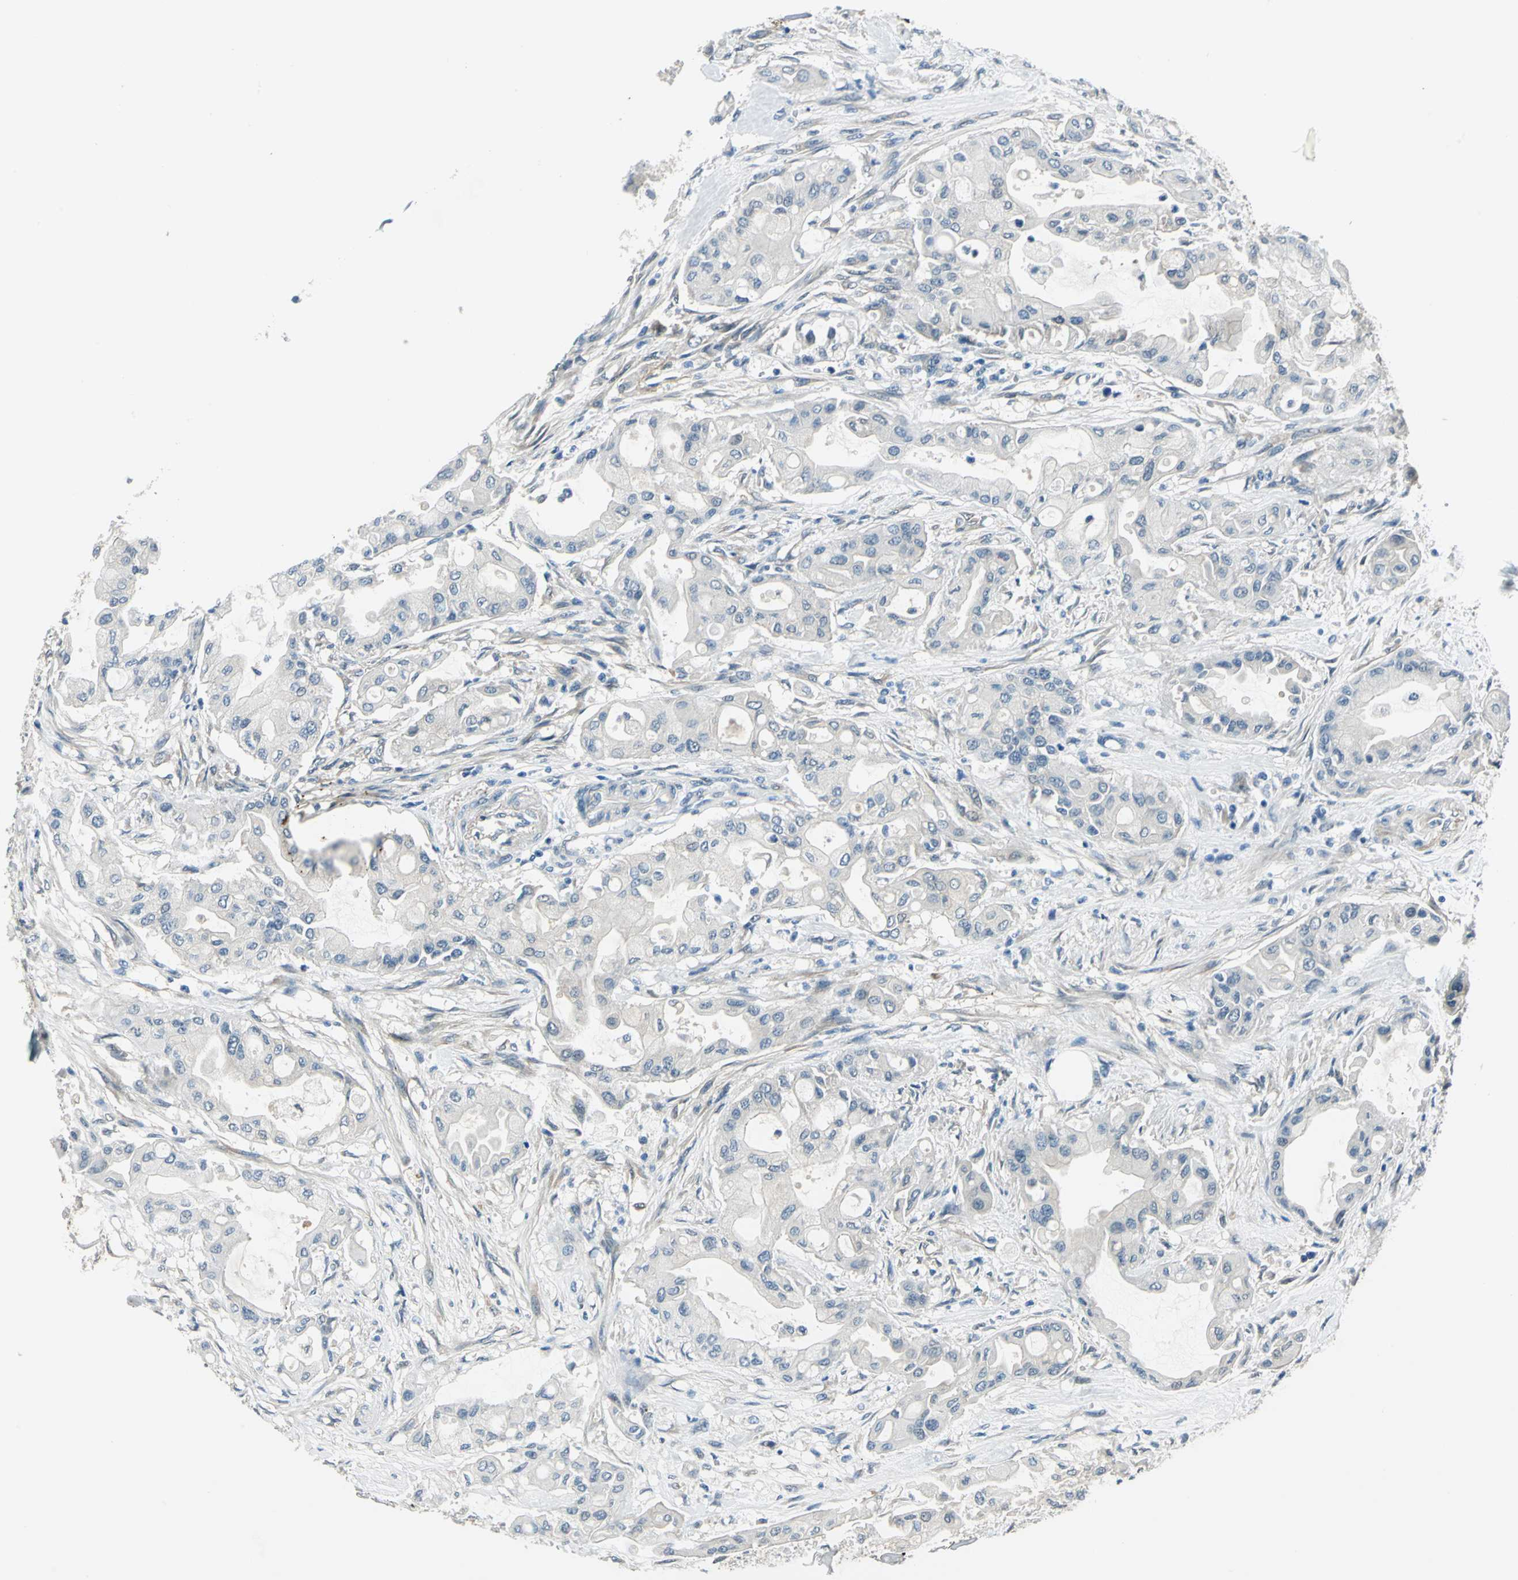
{"staining": {"intensity": "negative", "quantity": "none", "location": "none"}, "tissue": "pancreatic cancer", "cell_type": "Tumor cells", "image_type": "cancer", "snomed": [{"axis": "morphology", "description": "Adenocarcinoma, NOS"}, {"axis": "morphology", "description": "Adenocarcinoma, metastatic, NOS"}, {"axis": "topography", "description": "Lymph node"}, {"axis": "topography", "description": "Pancreas"}, {"axis": "topography", "description": "Duodenum"}], "caption": "Histopathology image shows no significant protein staining in tumor cells of pancreatic cancer (adenocarcinoma).", "gene": "CDC42EP1", "patient": {"sex": "female", "age": 64}}